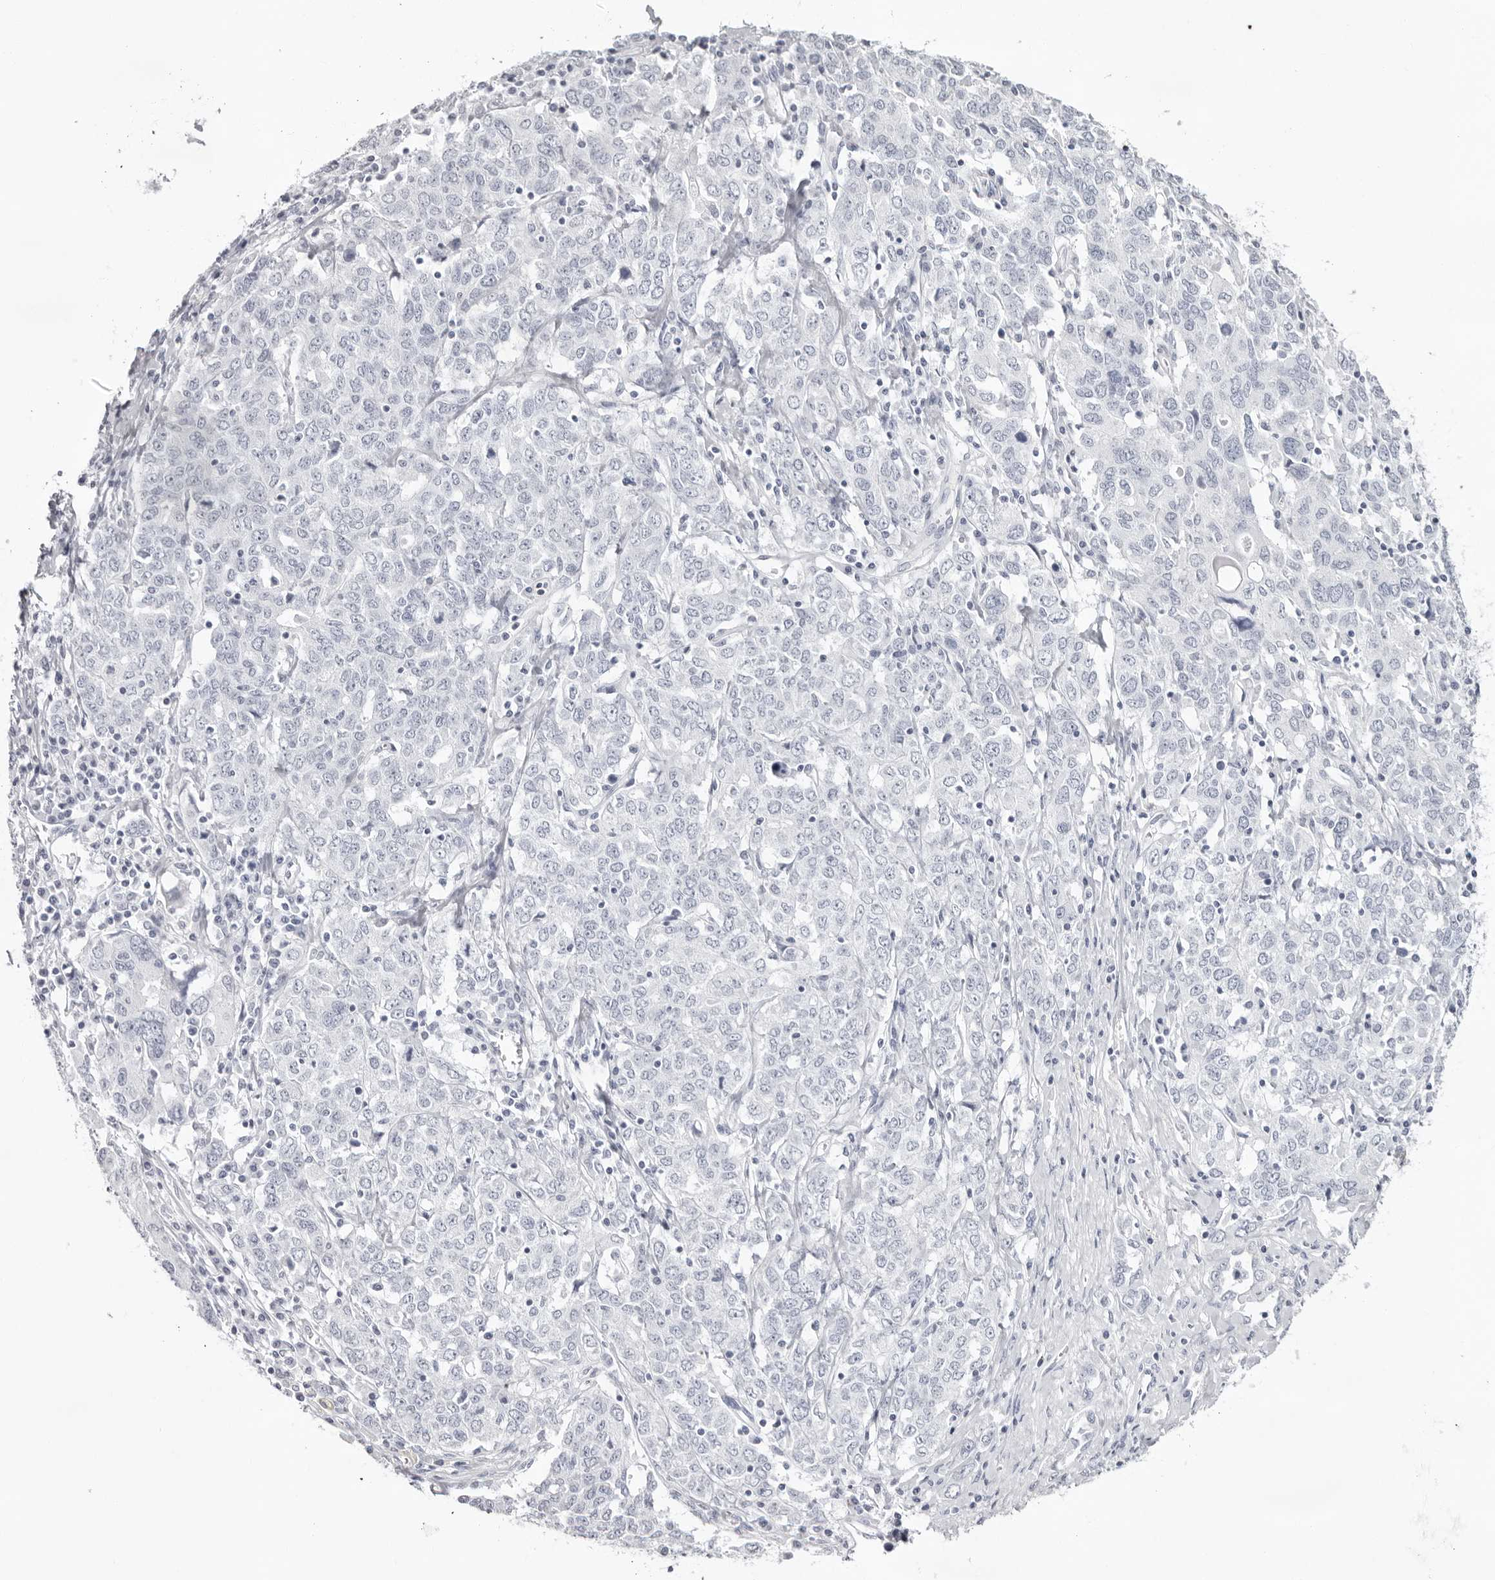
{"staining": {"intensity": "negative", "quantity": "none", "location": "none"}, "tissue": "ovarian cancer", "cell_type": "Tumor cells", "image_type": "cancer", "snomed": [{"axis": "morphology", "description": "Carcinoma, endometroid"}, {"axis": "topography", "description": "Ovary"}], "caption": "Tumor cells are negative for brown protein staining in ovarian endometroid carcinoma.", "gene": "INSL3", "patient": {"sex": "female", "age": 62}}